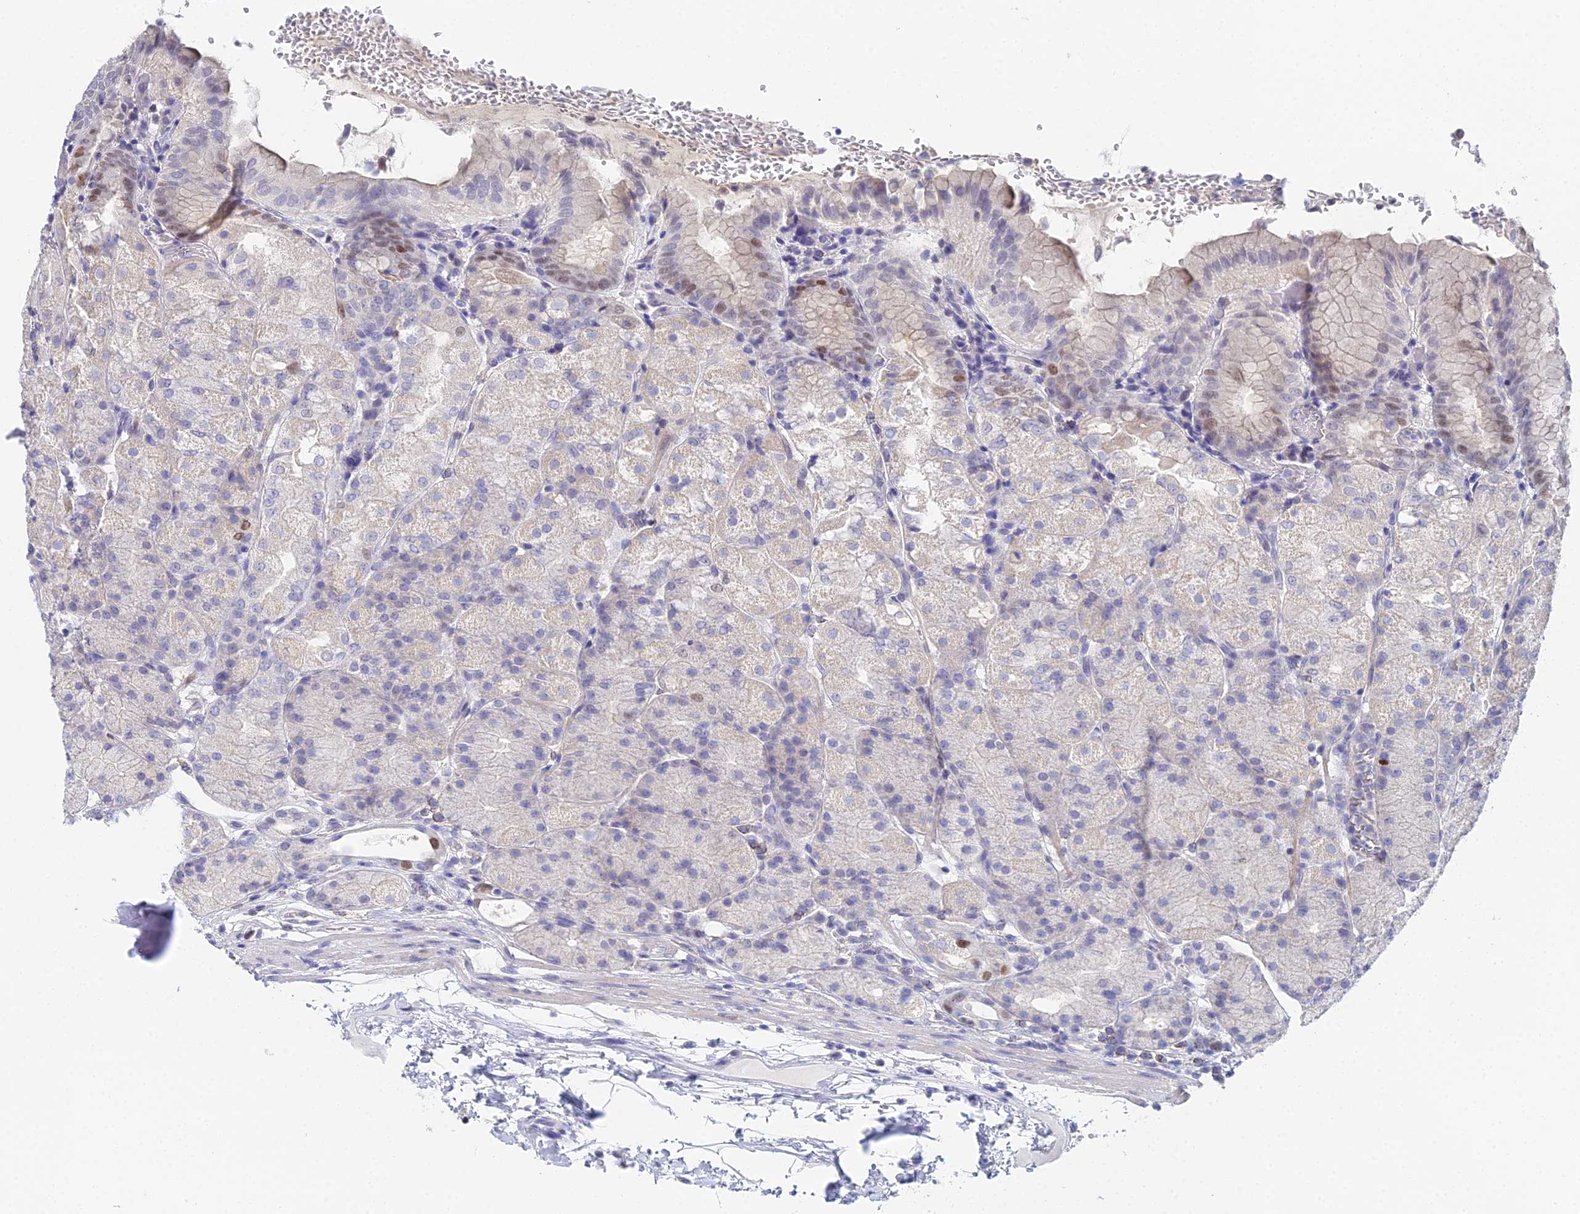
{"staining": {"intensity": "weak", "quantity": "<25%", "location": "nuclear"}, "tissue": "stomach", "cell_type": "Glandular cells", "image_type": "normal", "snomed": [{"axis": "morphology", "description": "Normal tissue, NOS"}, {"axis": "topography", "description": "Stomach, upper"}, {"axis": "topography", "description": "Stomach, lower"}], "caption": "This is an IHC micrograph of unremarkable human stomach. There is no positivity in glandular cells.", "gene": "MCM2", "patient": {"sex": "male", "age": 62}}